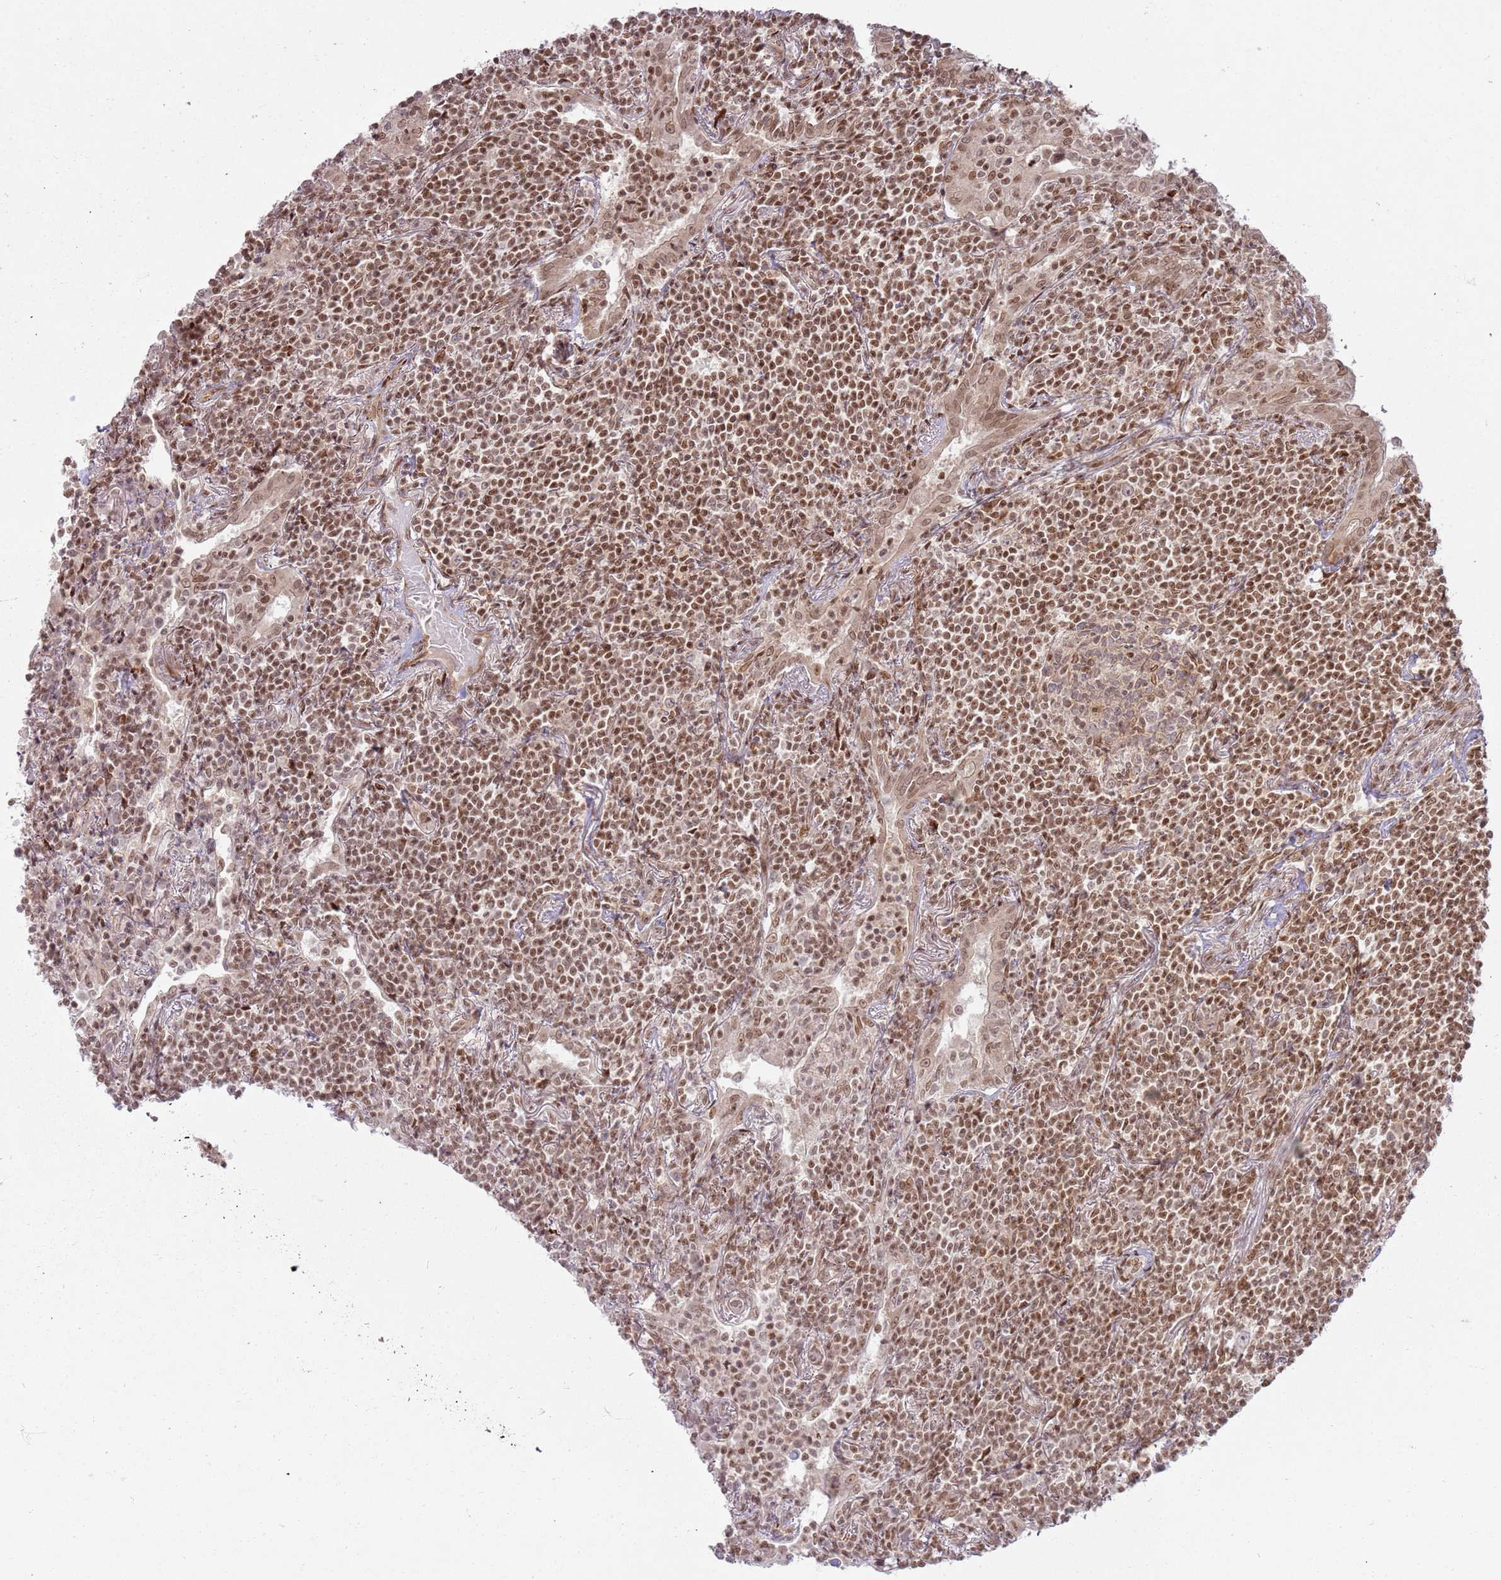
{"staining": {"intensity": "moderate", "quantity": ">75%", "location": "nuclear"}, "tissue": "lymphoma", "cell_type": "Tumor cells", "image_type": "cancer", "snomed": [{"axis": "morphology", "description": "Malignant lymphoma, non-Hodgkin's type, Low grade"}, {"axis": "topography", "description": "Lung"}], "caption": "Protein expression analysis of human low-grade malignant lymphoma, non-Hodgkin's type reveals moderate nuclear expression in approximately >75% of tumor cells. The staining is performed using DAB brown chromogen to label protein expression. The nuclei are counter-stained blue using hematoxylin.", "gene": "KLHL36", "patient": {"sex": "female", "age": 71}}